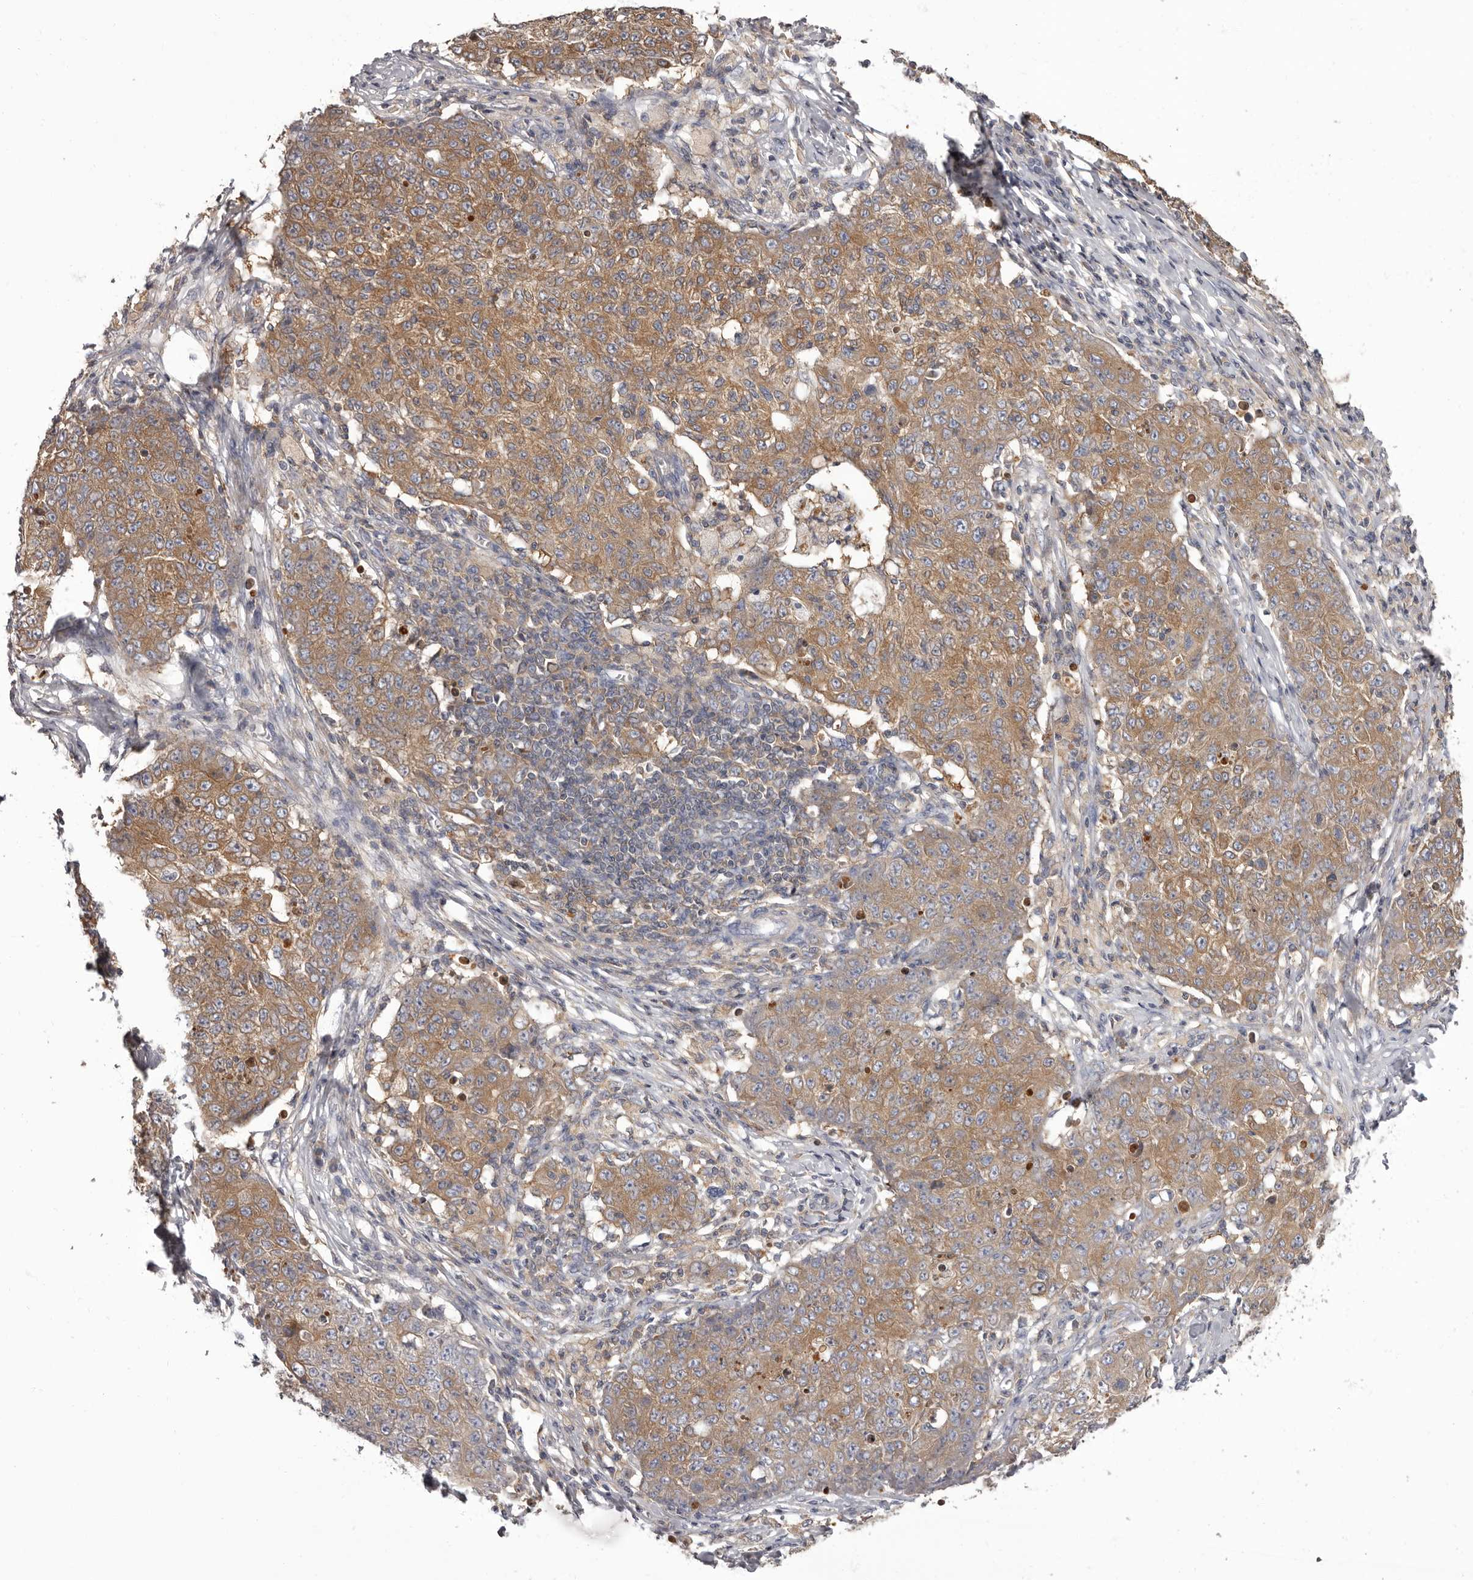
{"staining": {"intensity": "moderate", "quantity": ">75%", "location": "cytoplasmic/membranous"}, "tissue": "ovarian cancer", "cell_type": "Tumor cells", "image_type": "cancer", "snomed": [{"axis": "morphology", "description": "Carcinoma, endometroid"}, {"axis": "topography", "description": "Ovary"}], "caption": "Ovarian cancer stained with a protein marker reveals moderate staining in tumor cells.", "gene": "APEH", "patient": {"sex": "female", "age": 42}}